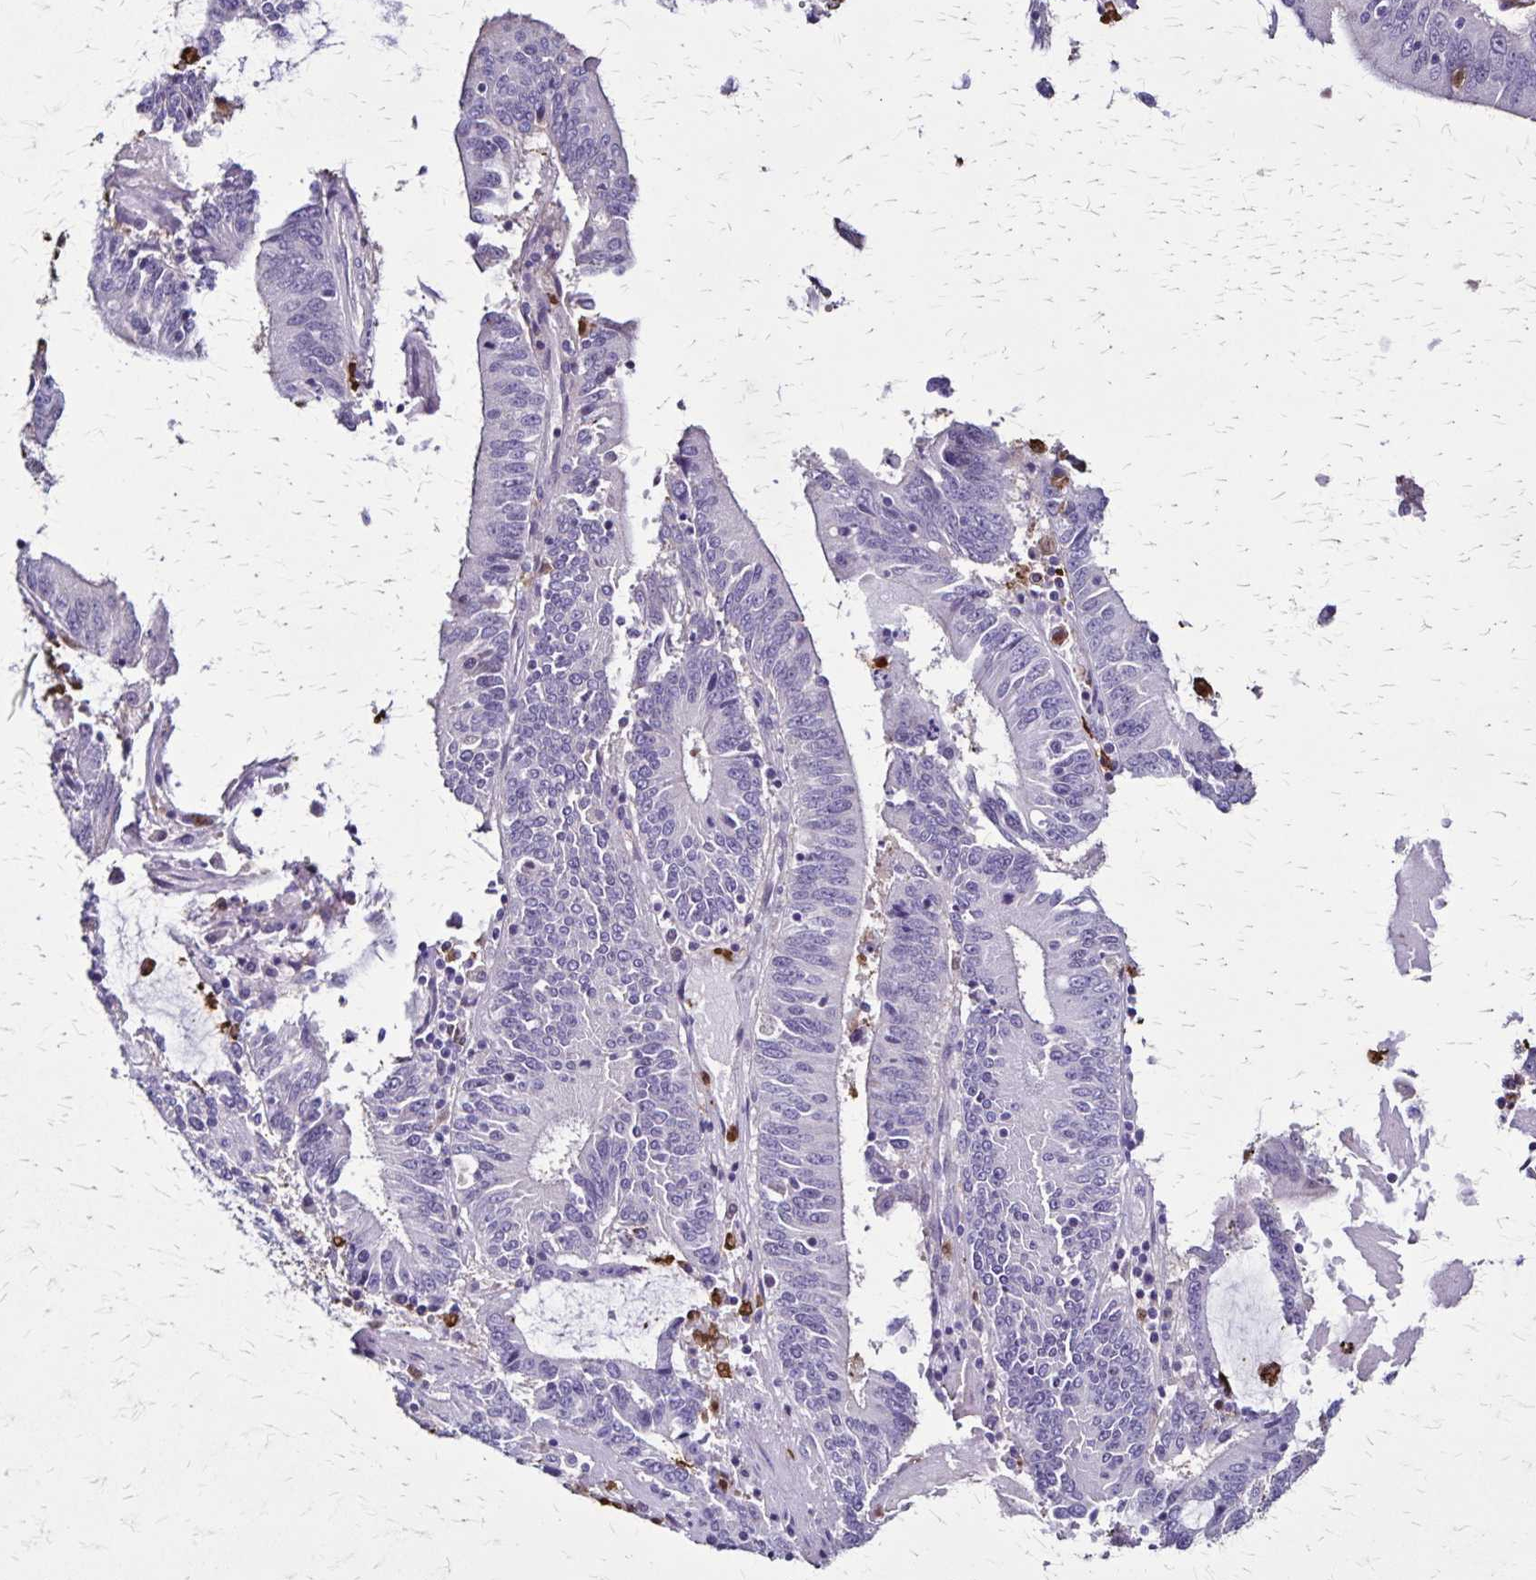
{"staining": {"intensity": "negative", "quantity": "none", "location": "none"}, "tissue": "stomach cancer", "cell_type": "Tumor cells", "image_type": "cancer", "snomed": [{"axis": "morphology", "description": "Adenocarcinoma, NOS"}, {"axis": "topography", "description": "Stomach, upper"}], "caption": "This is an immunohistochemistry image of human stomach cancer (adenocarcinoma). There is no positivity in tumor cells.", "gene": "ULBP3", "patient": {"sex": "male", "age": 68}}